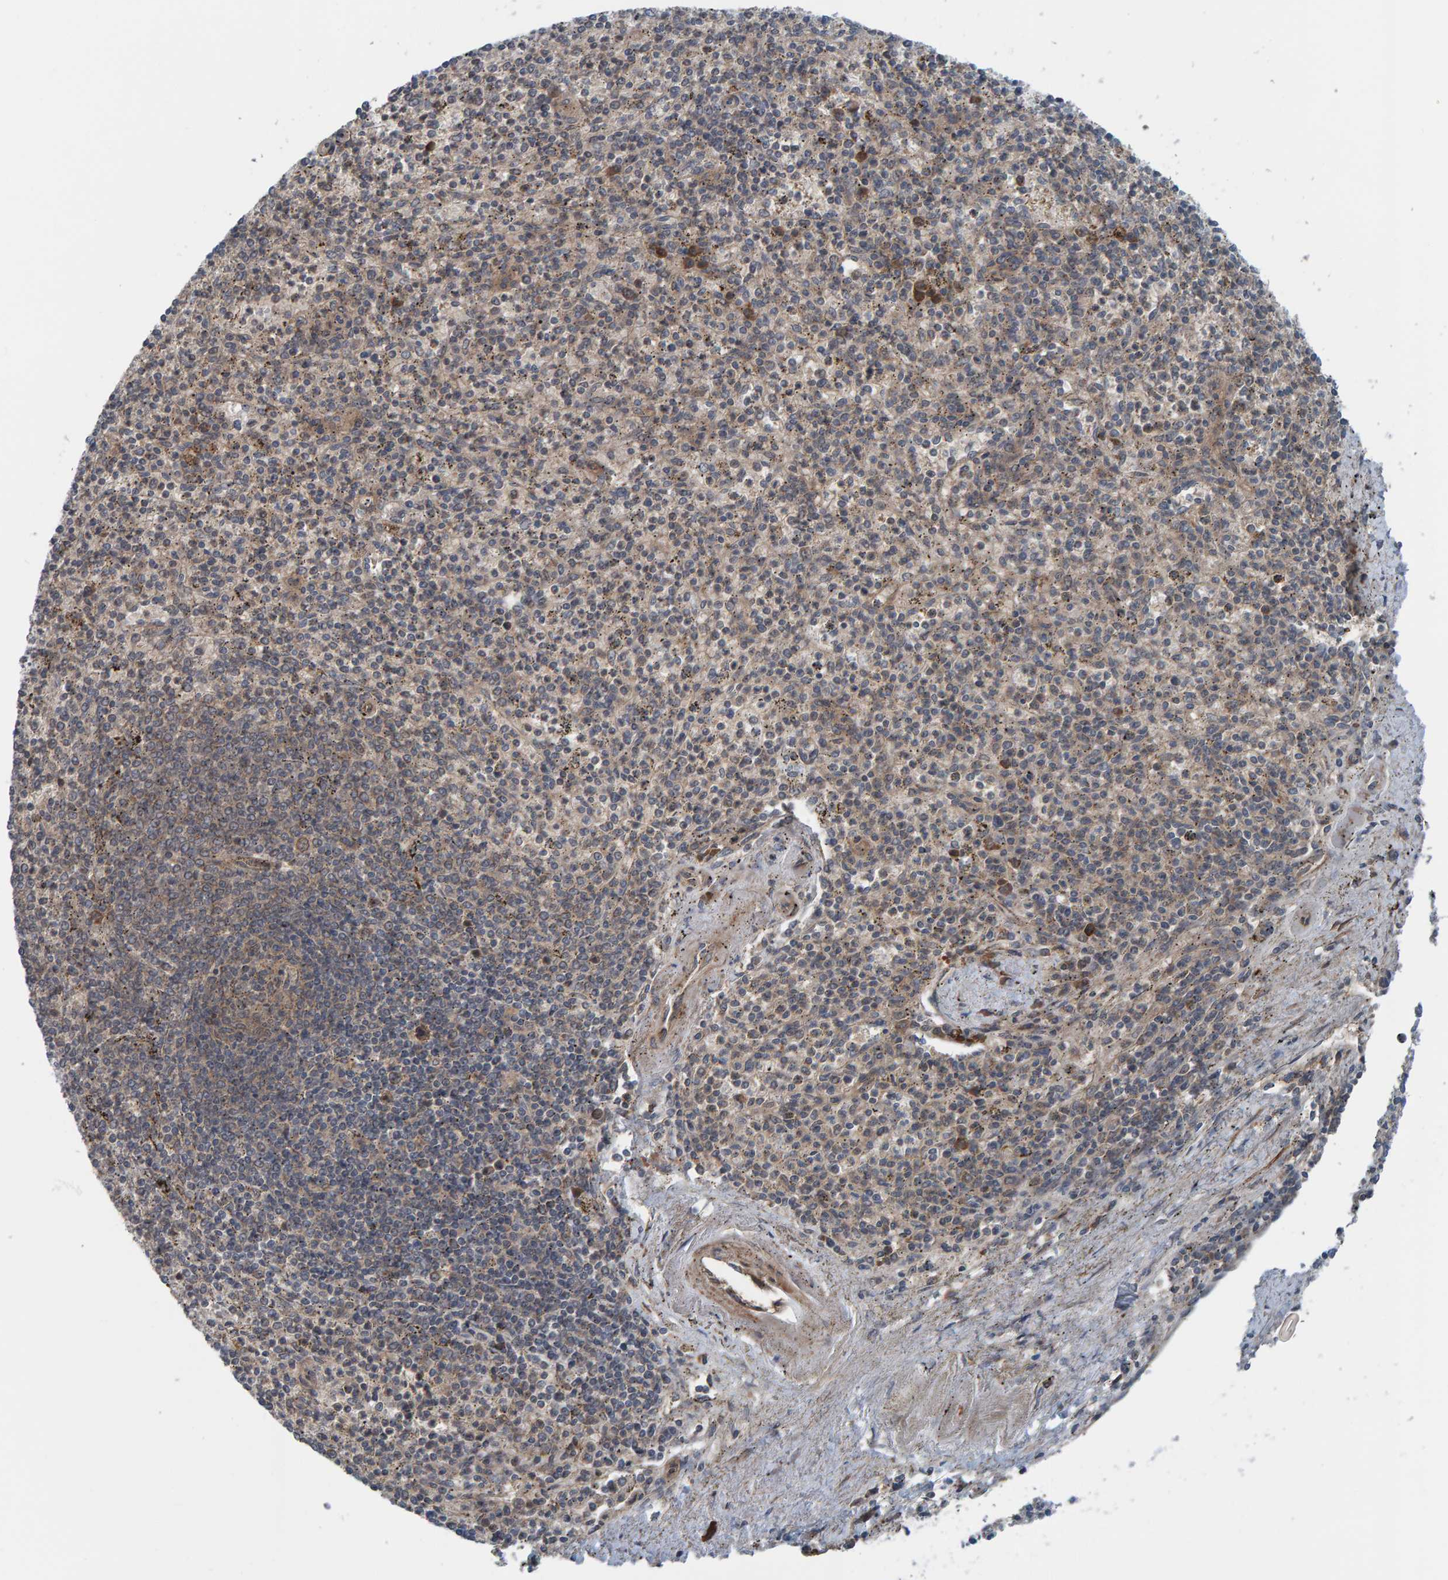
{"staining": {"intensity": "weak", "quantity": ">75%", "location": "cytoplasmic/membranous"}, "tissue": "spleen", "cell_type": "Cells in red pulp", "image_type": "normal", "snomed": [{"axis": "morphology", "description": "Normal tissue, NOS"}, {"axis": "topography", "description": "Spleen"}], "caption": "Protein staining shows weak cytoplasmic/membranous positivity in approximately >75% of cells in red pulp in unremarkable spleen.", "gene": "CUEDC1", "patient": {"sex": "male", "age": 72}}